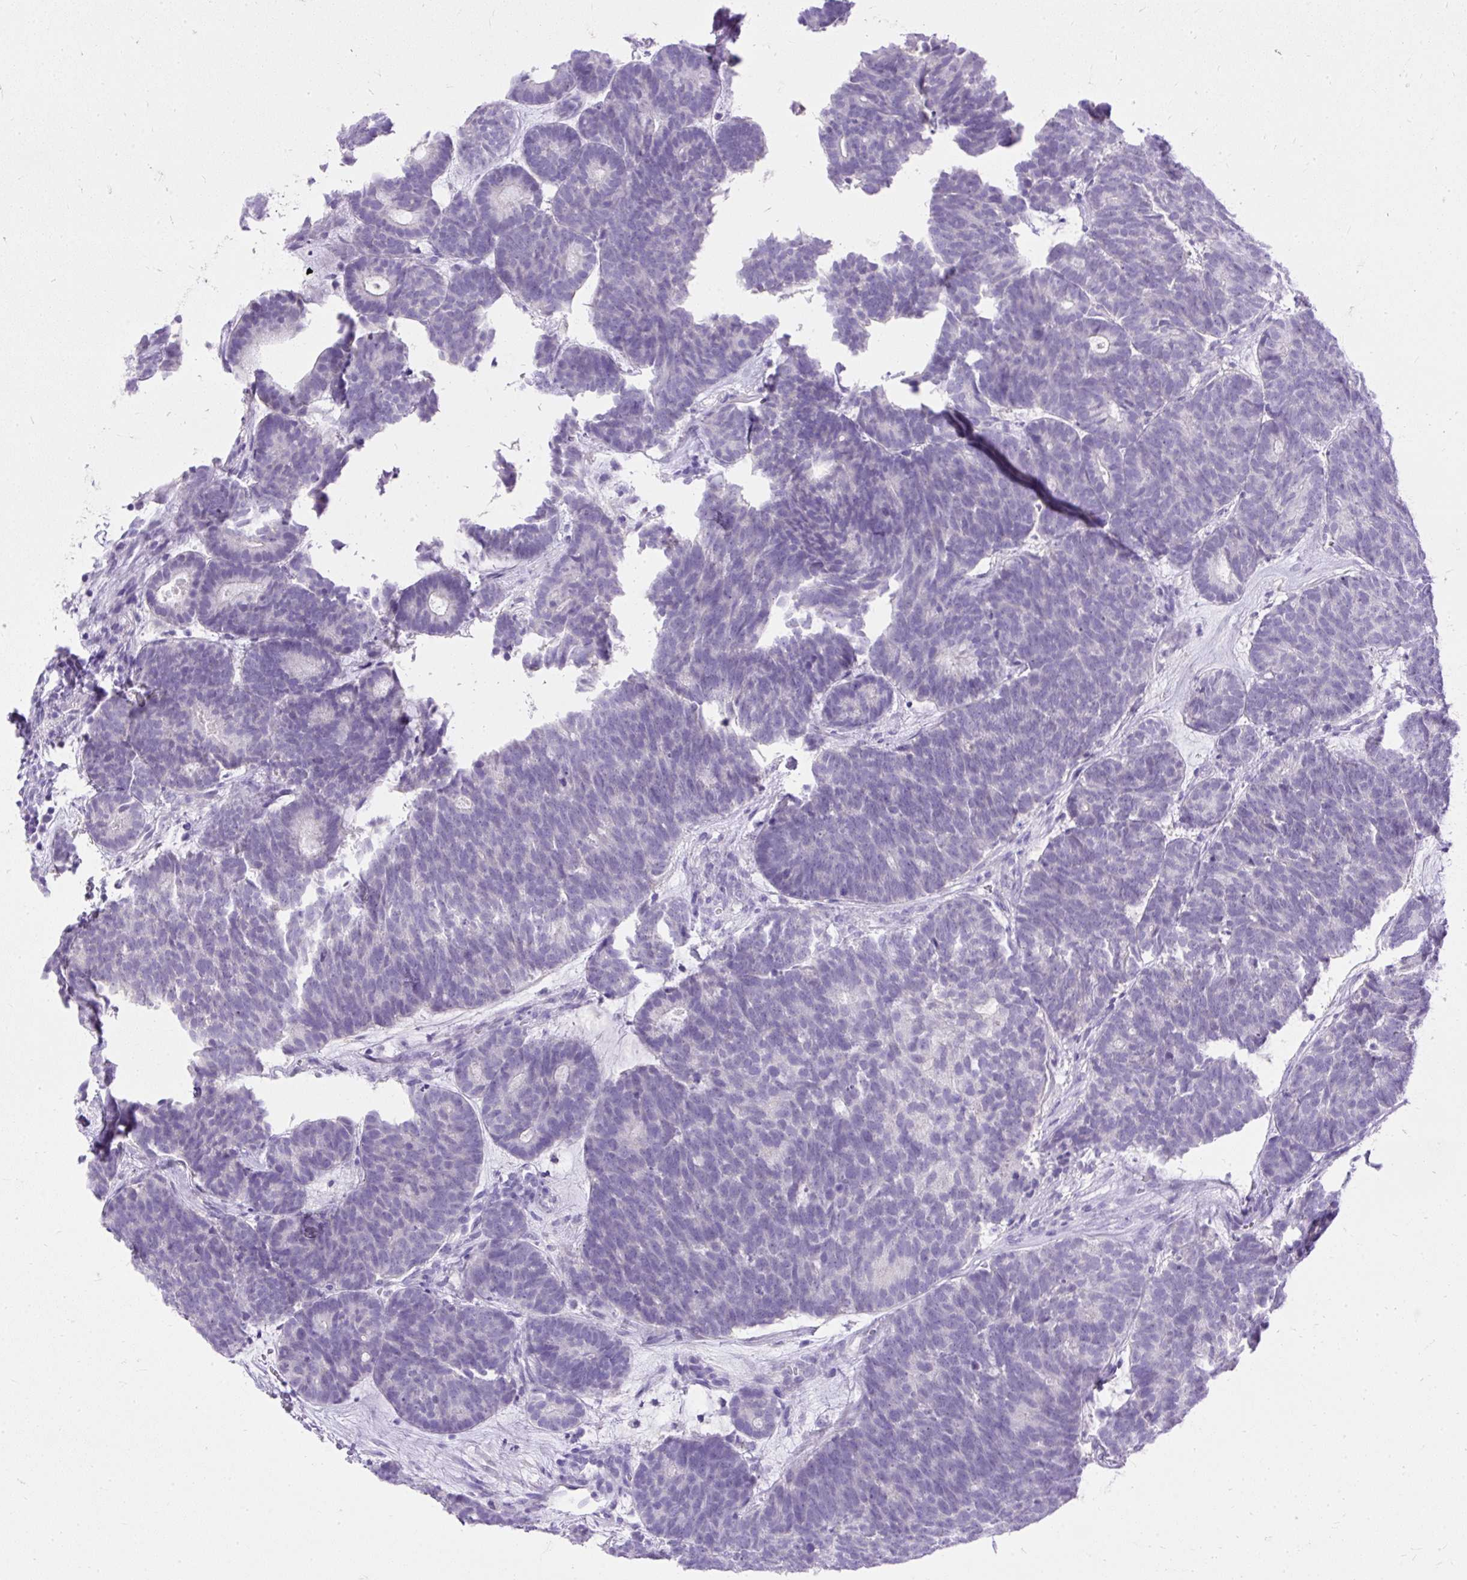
{"staining": {"intensity": "negative", "quantity": "none", "location": "none"}, "tissue": "head and neck cancer", "cell_type": "Tumor cells", "image_type": "cancer", "snomed": [{"axis": "morphology", "description": "Adenocarcinoma, NOS"}, {"axis": "topography", "description": "Head-Neck"}], "caption": "An immunohistochemistry (IHC) micrograph of head and neck cancer is shown. There is no staining in tumor cells of head and neck cancer.", "gene": "HEY1", "patient": {"sex": "female", "age": 81}}